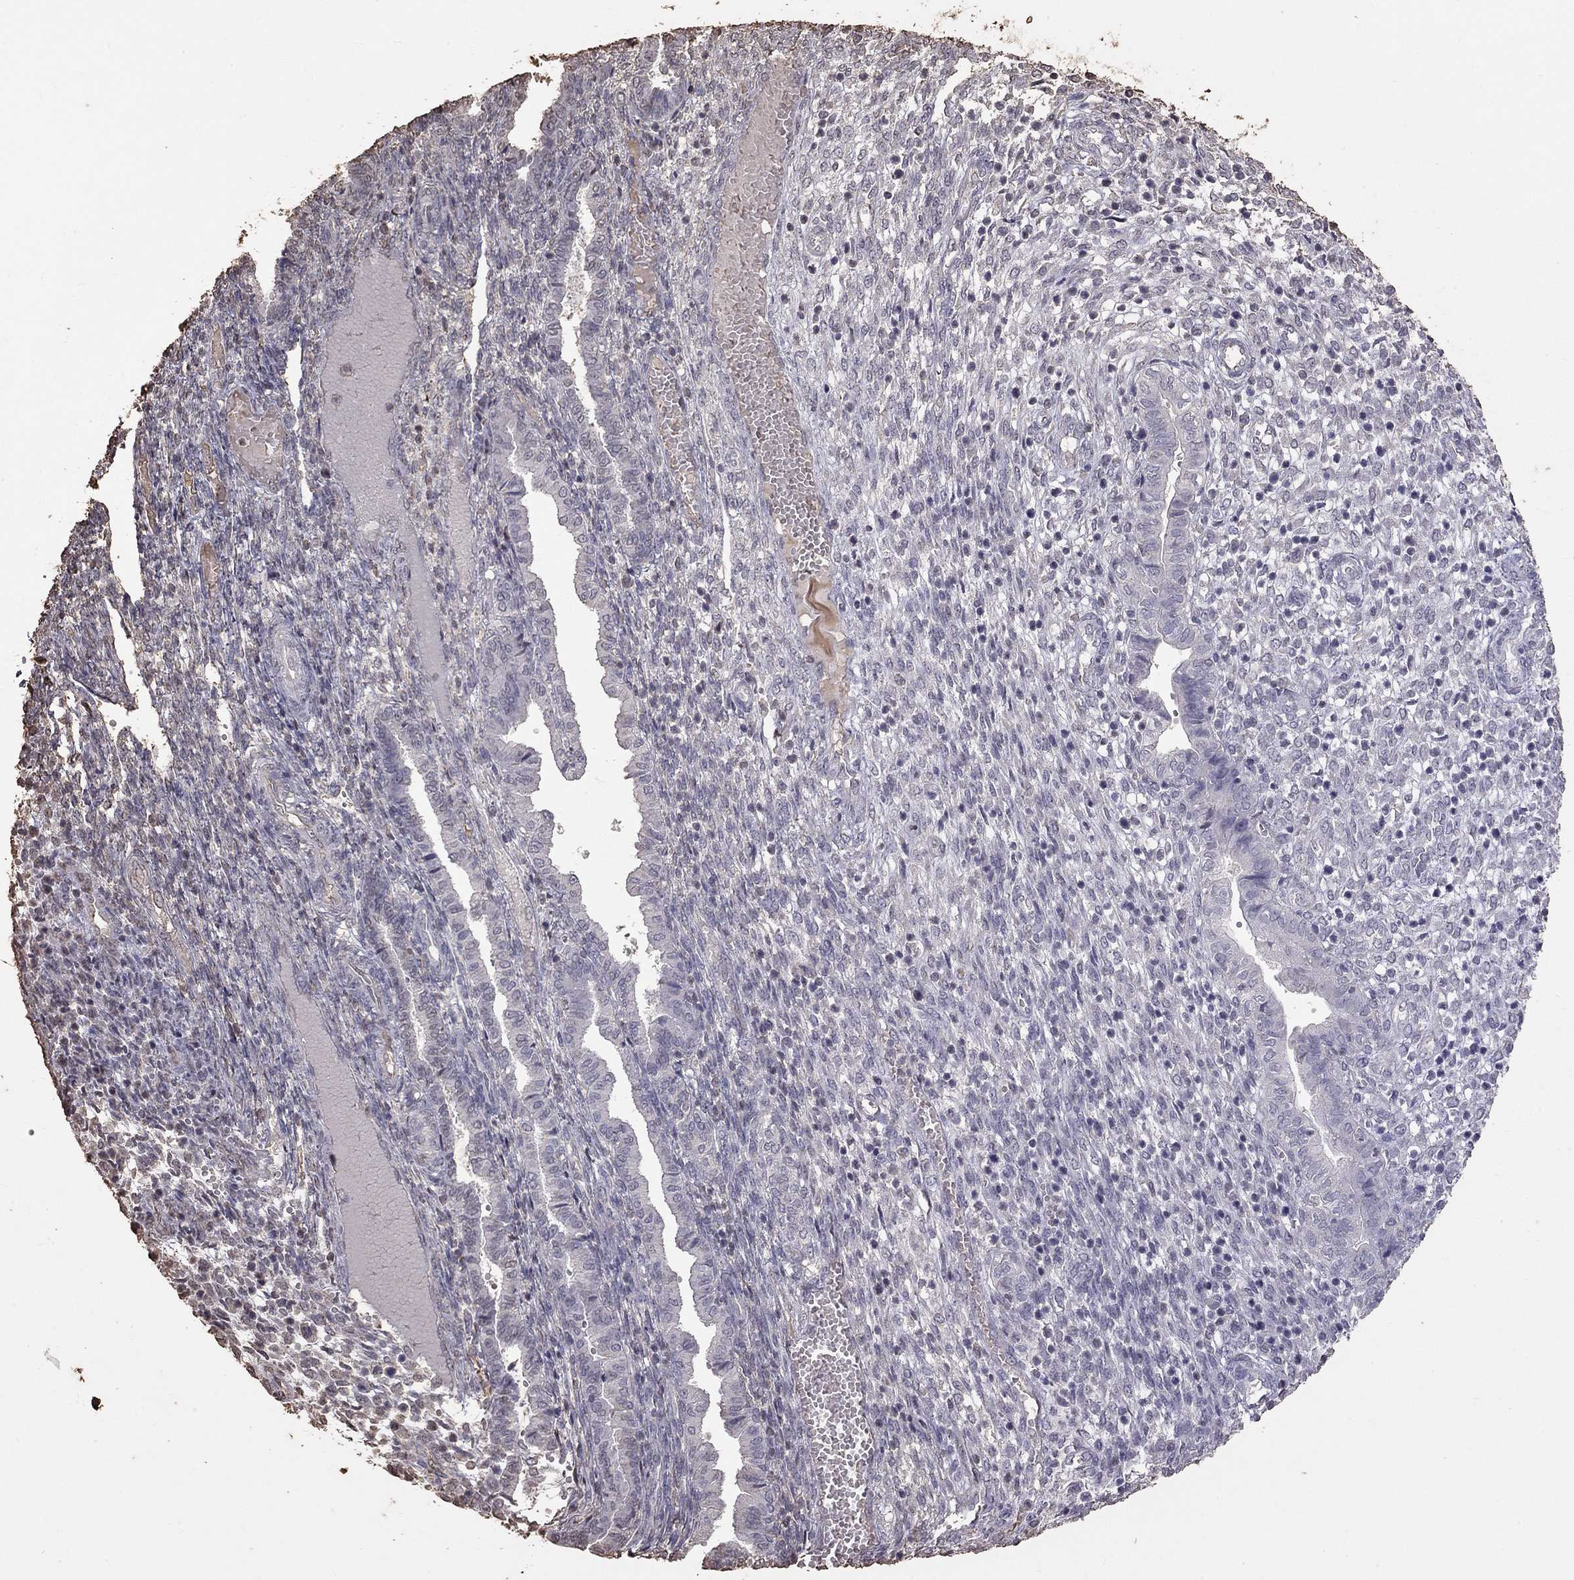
{"staining": {"intensity": "negative", "quantity": "none", "location": "none"}, "tissue": "endometrium", "cell_type": "Cells in endometrial stroma", "image_type": "normal", "snomed": [{"axis": "morphology", "description": "Normal tissue, NOS"}, {"axis": "topography", "description": "Endometrium"}], "caption": "DAB immunohistochemical staining of unremarkable human endometrium exhibits no significant expression in cells in endometrial stroma.", "gene": "SUN3", "patient": {"sex": "female", "age": 43}}